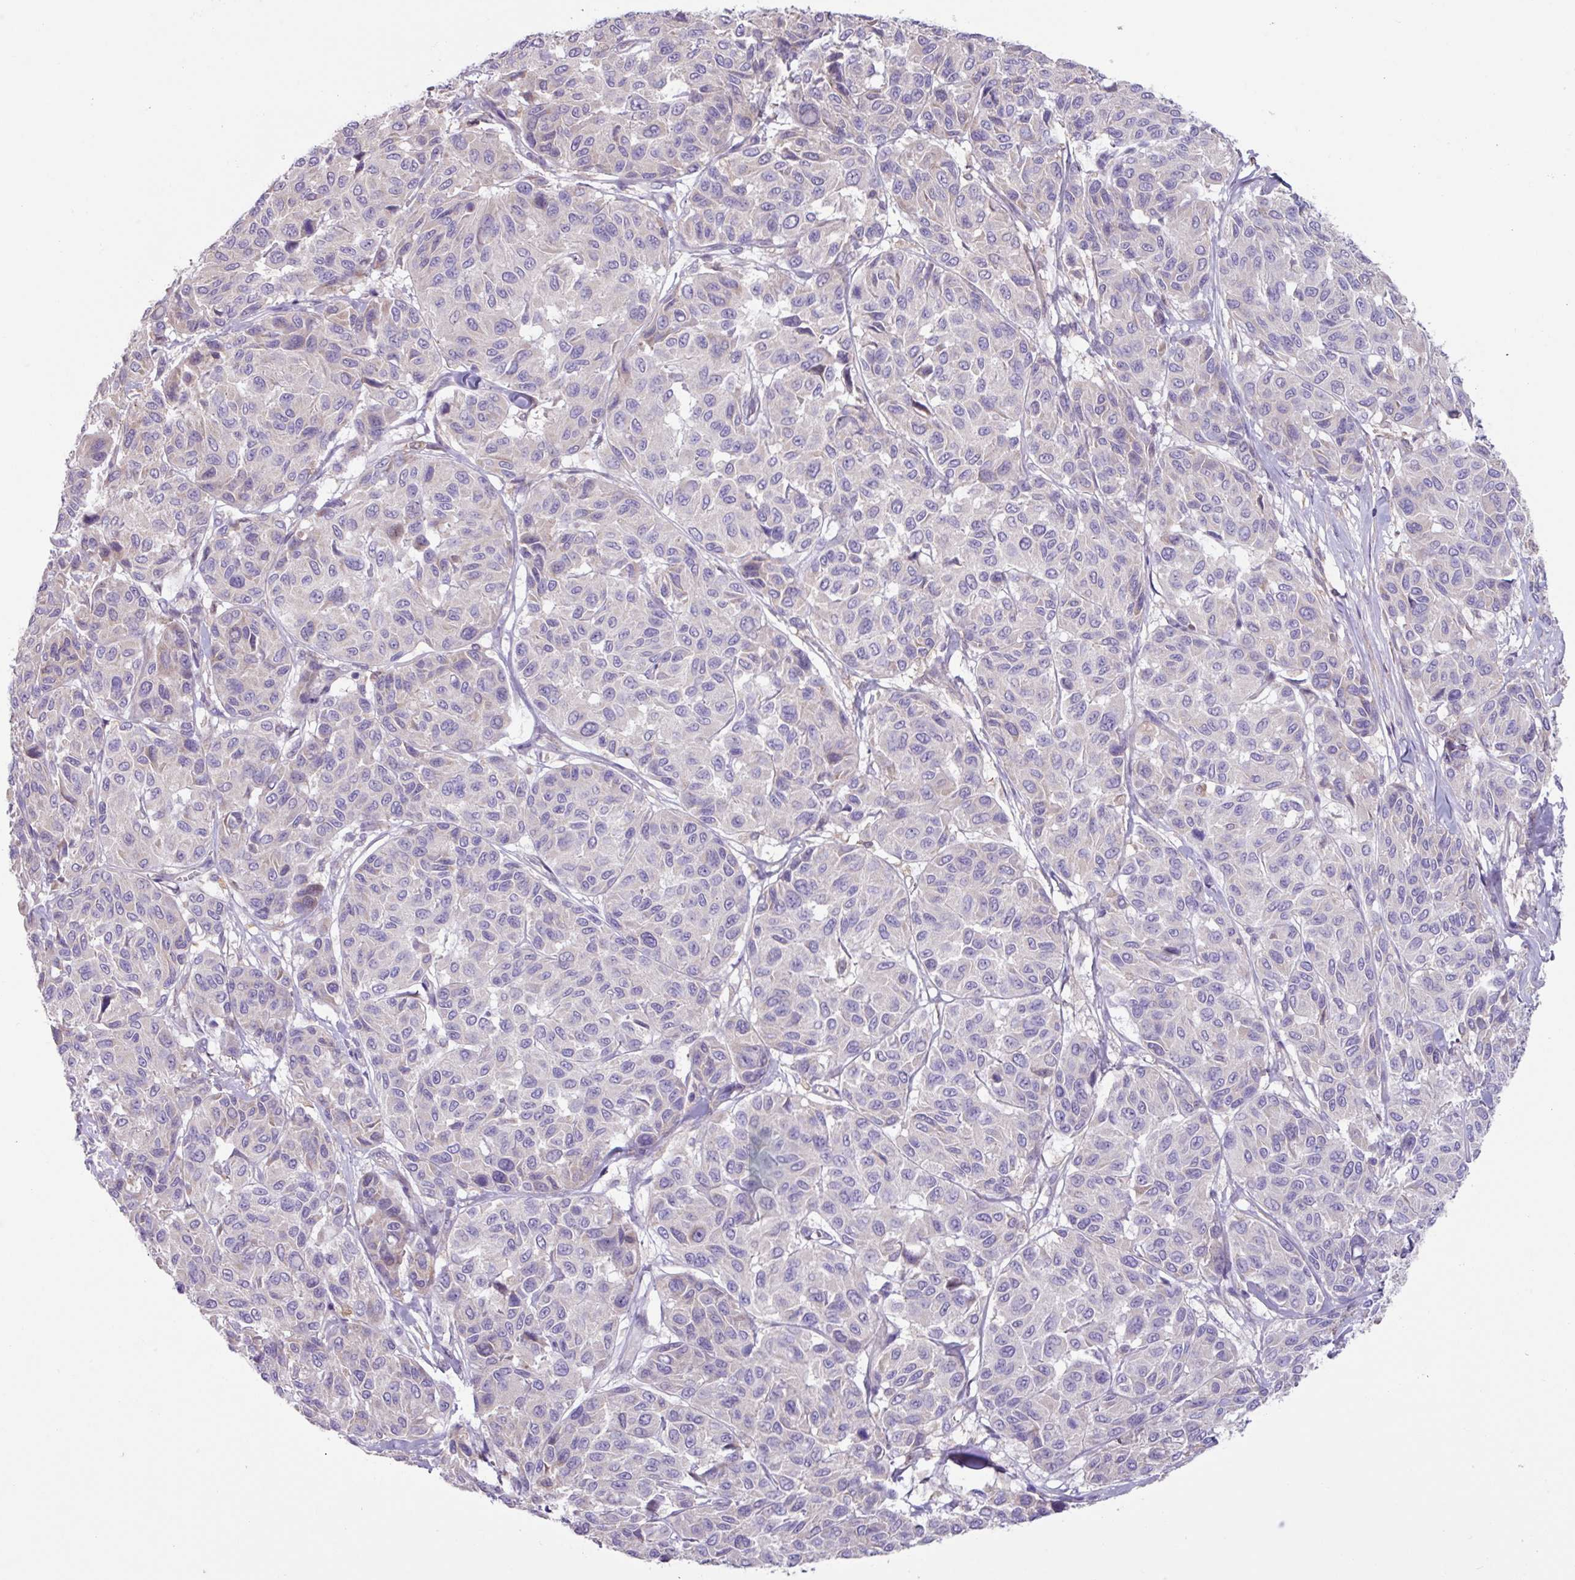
{"staining": {"intensity": "negative", "quantity": "none", "location": "none"}, "tissue": "melanoma", "cell_type": "Tumor cells", "image_type": "cancer", "snomed": [{"axis": "morphology", "description": "Malignant melanoma, NOS"}, {"axis": "topography", "description": "Skin"}], "caption": "The image exhibits no significant positivity in tumor cells of melanoma.", "gene": "IQCJ", "patient": {"sex": "female", "age": 66}}